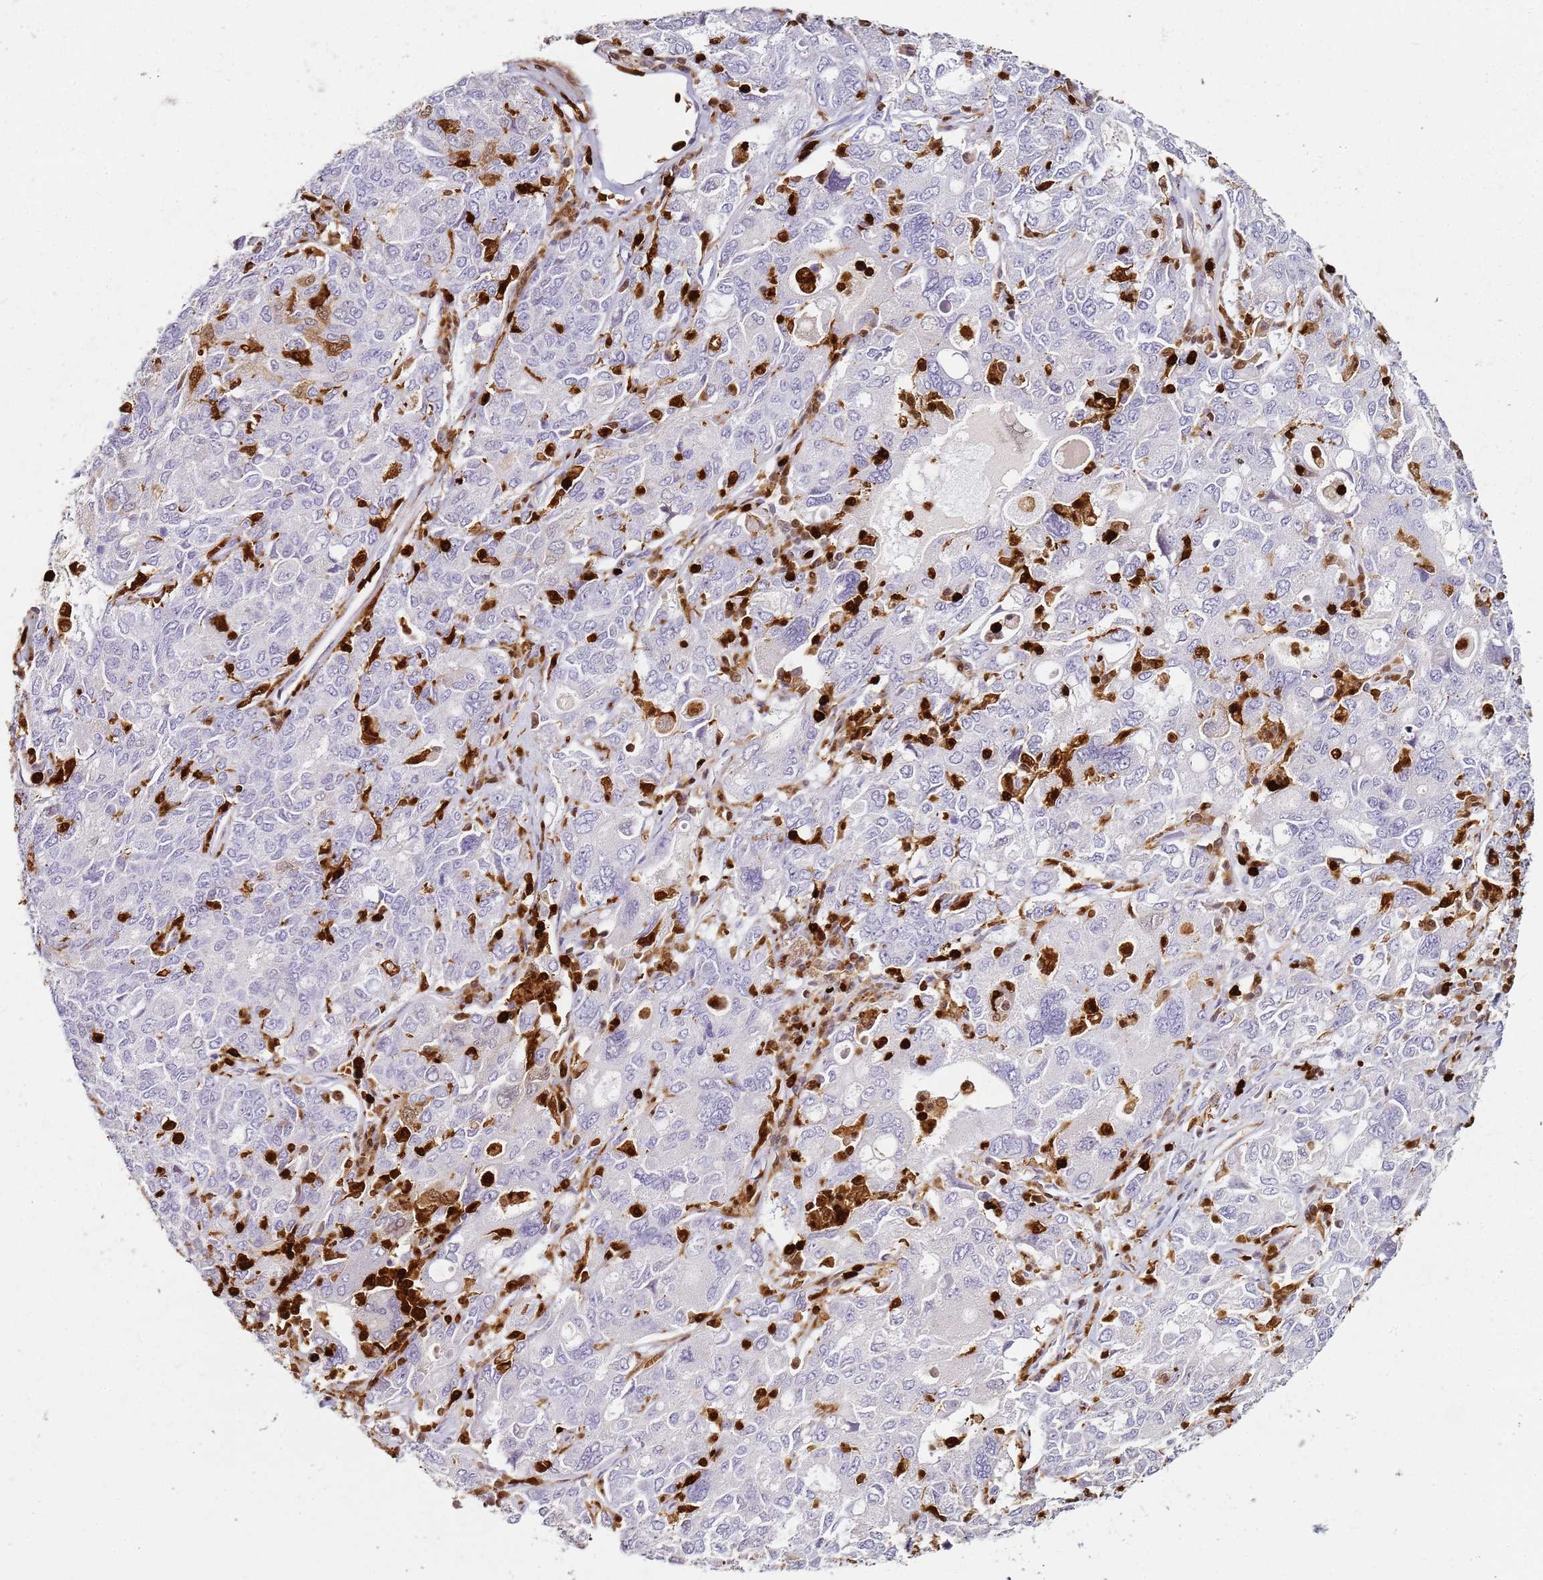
{"staining": {"intensity": "negative", "quantity": "none", "location": "none"}, "tissue": "ovarian cancer", "cell_type": "Tumor cells", "image_type": "cancer", "snomed": [{"axis": "morphology", "description": "Carcinoma, endometroid"}, {"axis": "topography", "description": "Ovary"}], "caption": "Ovarian cancer (endometroid carcinoma) stained for a protein using immunohistochemistry exhibits no expression tumor cells.", "gene": "S100A4", "patient": {"sex": "female", "age": 62}}